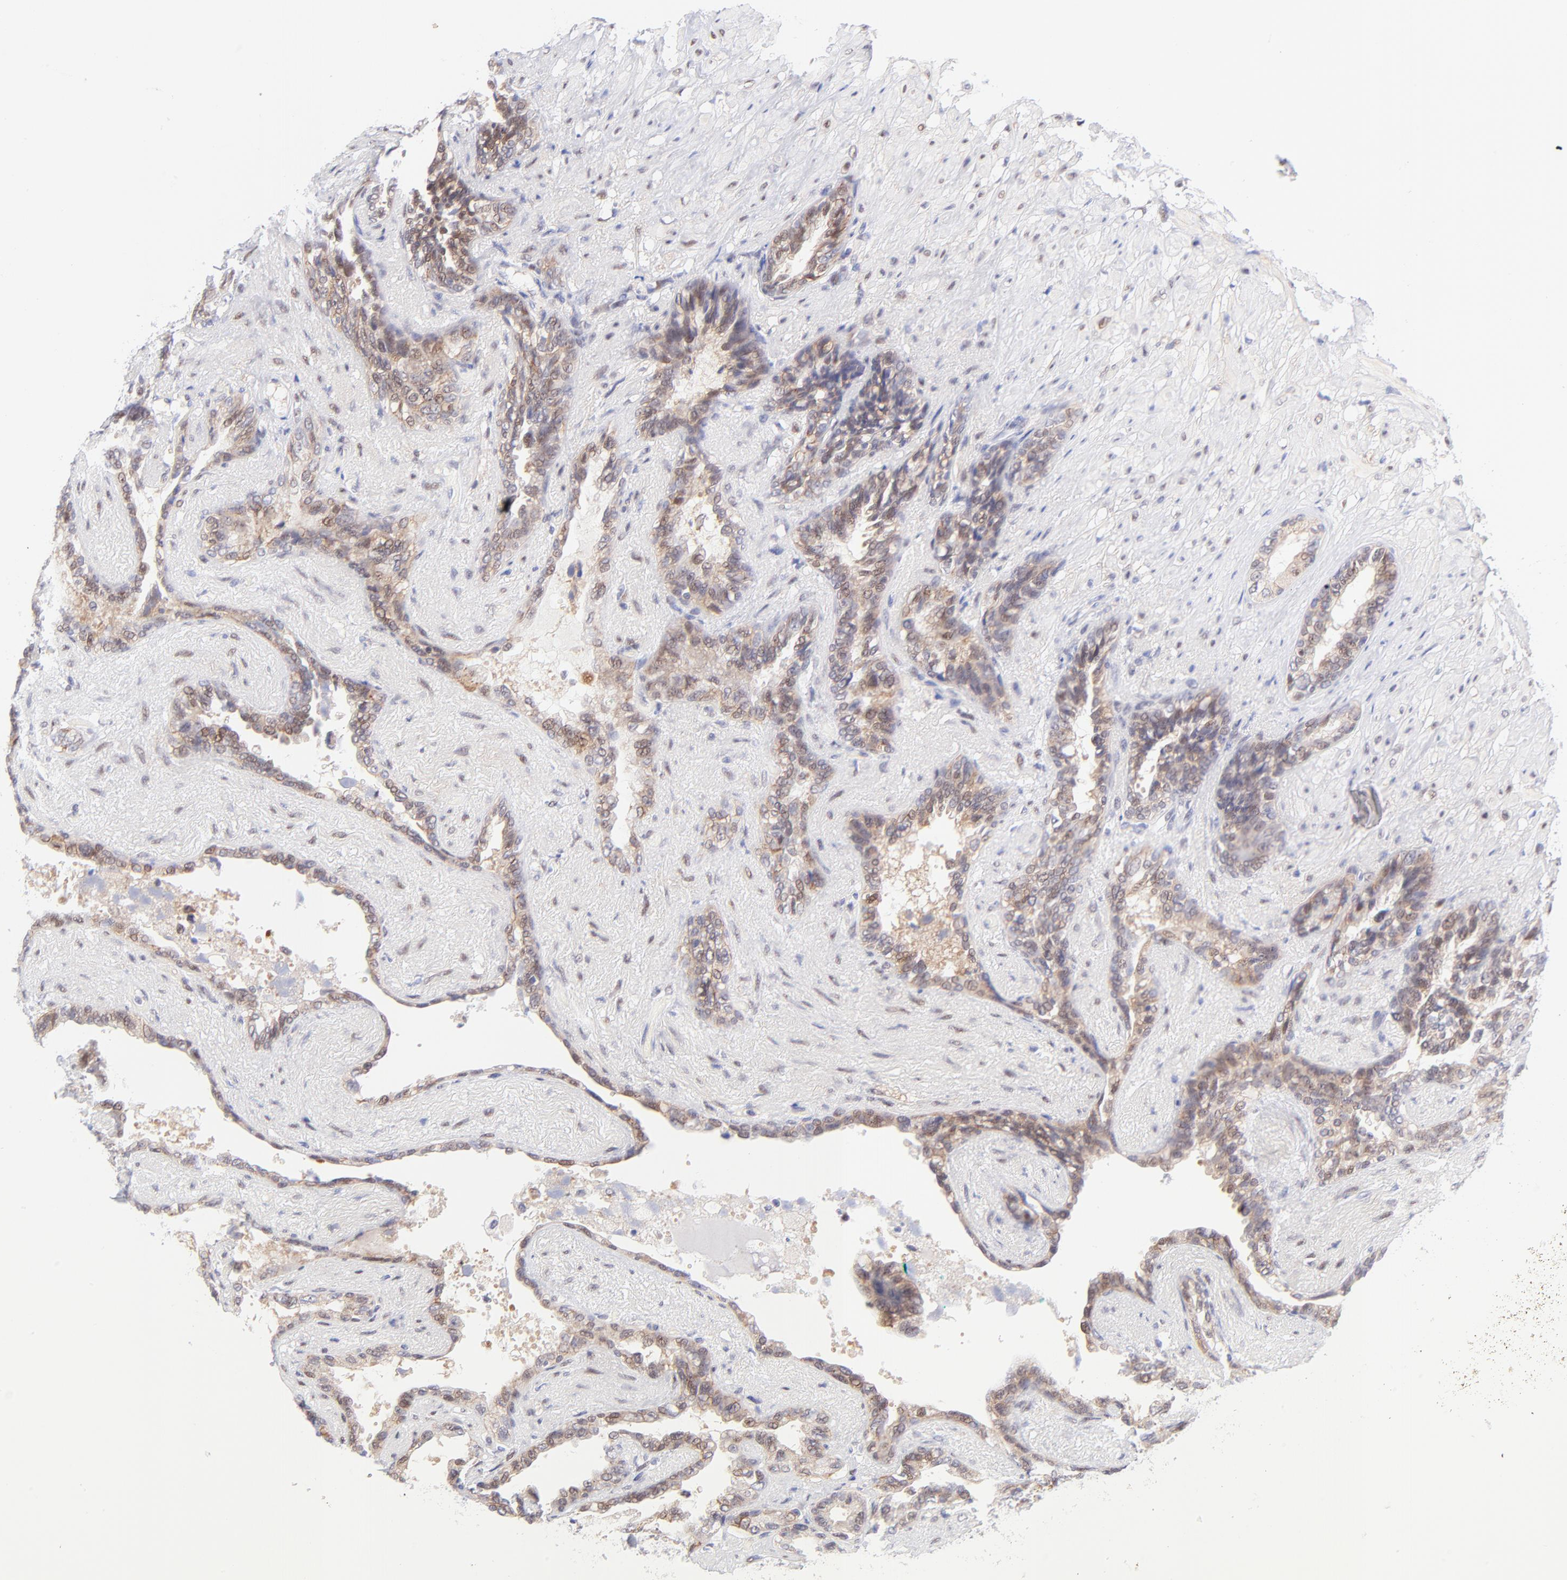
{"staining": {"intensity": "weak", "quantity": "<25%", "location": "nuclear"}, "tissue": "seminal vesicle", "cell_type": "Glandular cells", "image_type": "normal", "snomed": [{"axis": "morphology", "description": "Normal tissue, NOS"}, {"axis": "topography", "description": "Seminal veicle"}], "caption": "Protein analysis of benign seminal vesicle displays no significant positivity in glandular cells. Nuclei are stained in blue.", "gene": "PBDC1", "patient": {"sex": "male", "age": 61}}